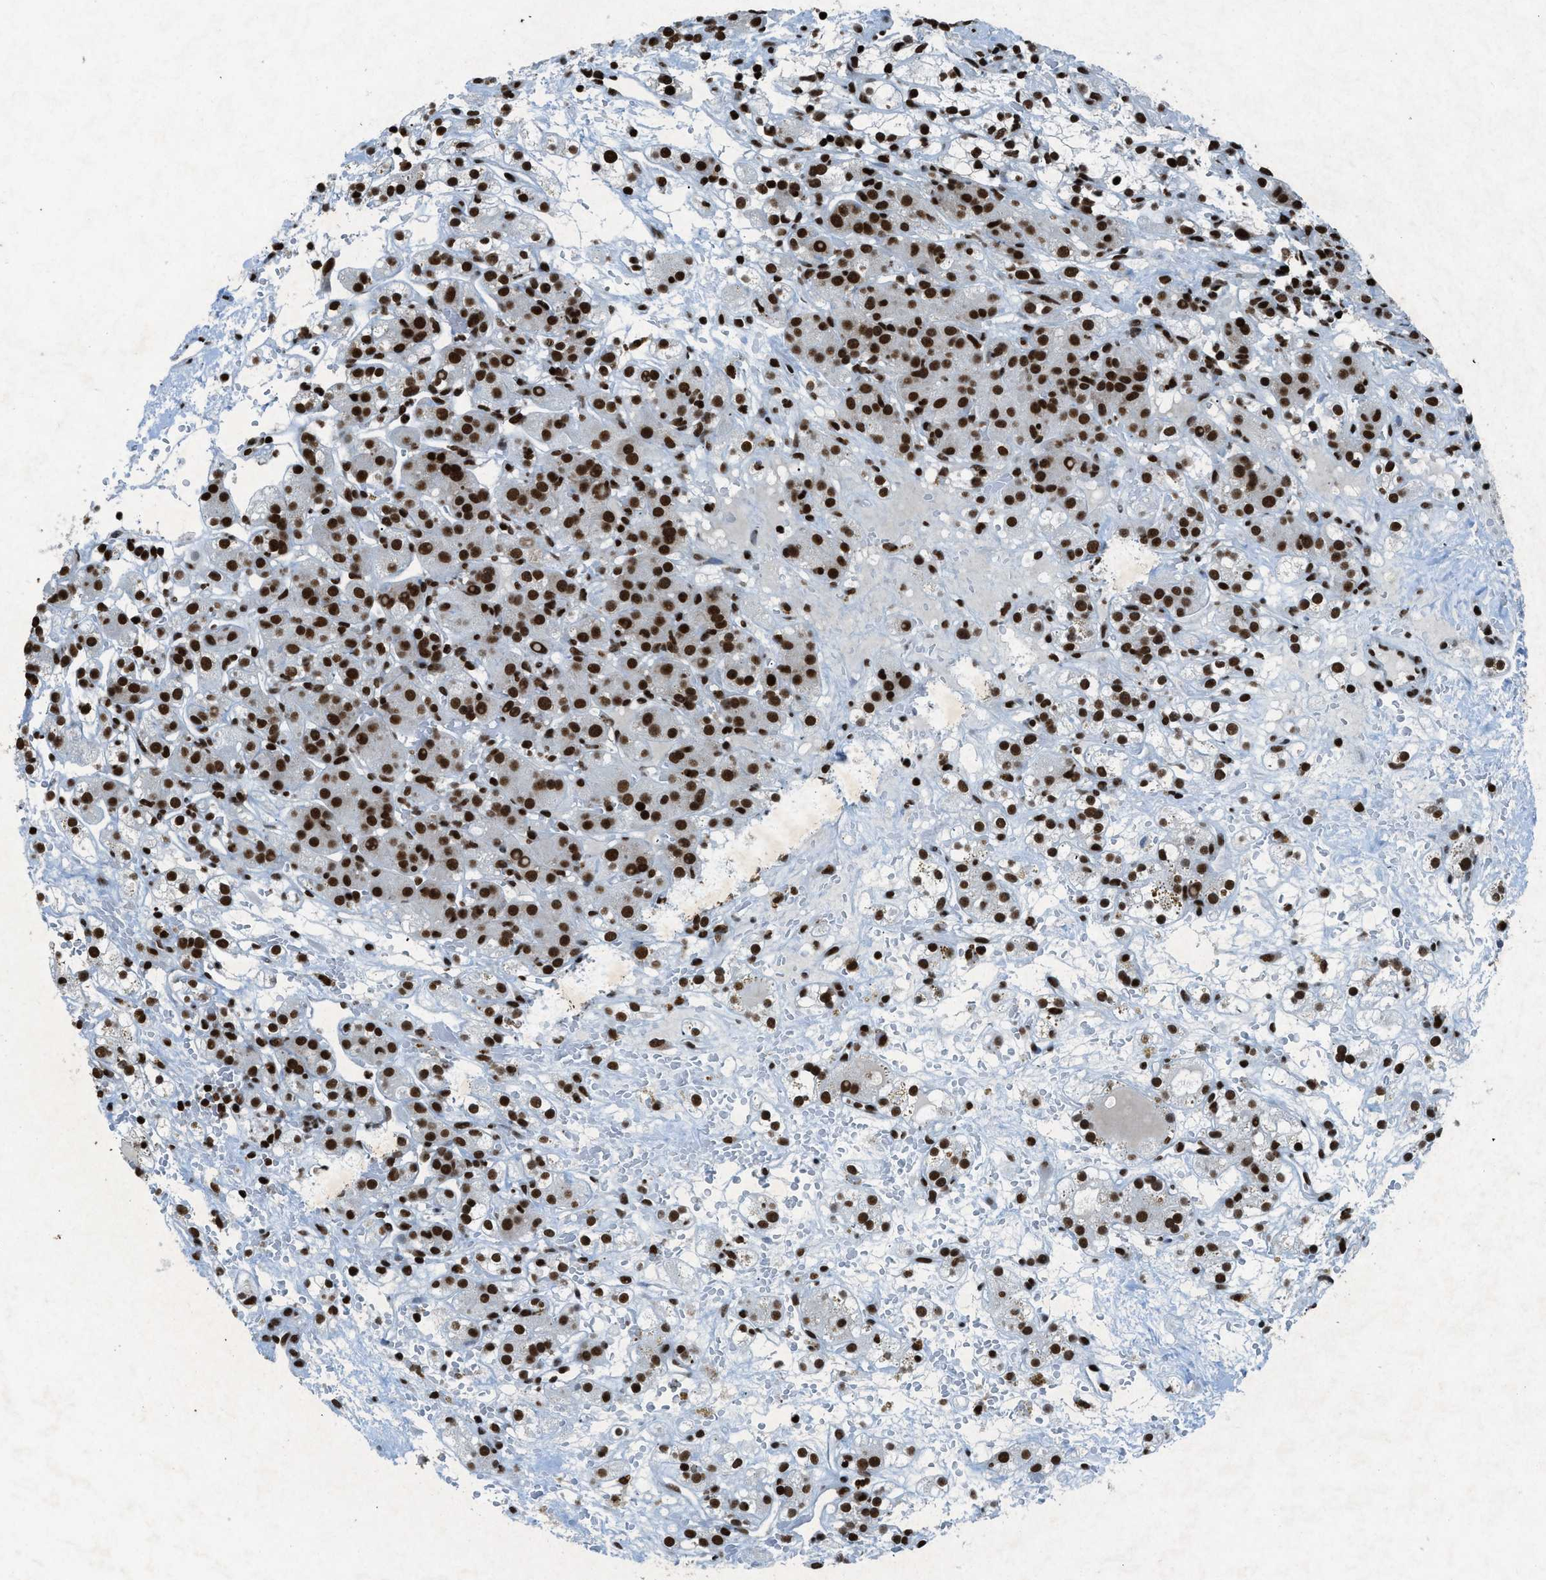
{"staining": {"intensity": "strong", "quantity": ">75%", "location": "nuclear"}, "tissue": "renal cancer", "cell_type": "Tumor cells", "image_type": "cancer", "snomed": [{"axis": "morphology", "description": "Adenocarcinoma, NOS"}, {"axis": "topography", "description": "Kidney"}], "caption": "A high-resolution image shows immunohistochemistry staining of renal cancer (adenocarcinoma), which demonstrates strong nuclear positivity in about >75% of tumor cells.", "gene": "NXF1", "patient": {"sex": "male", "age": 61}}